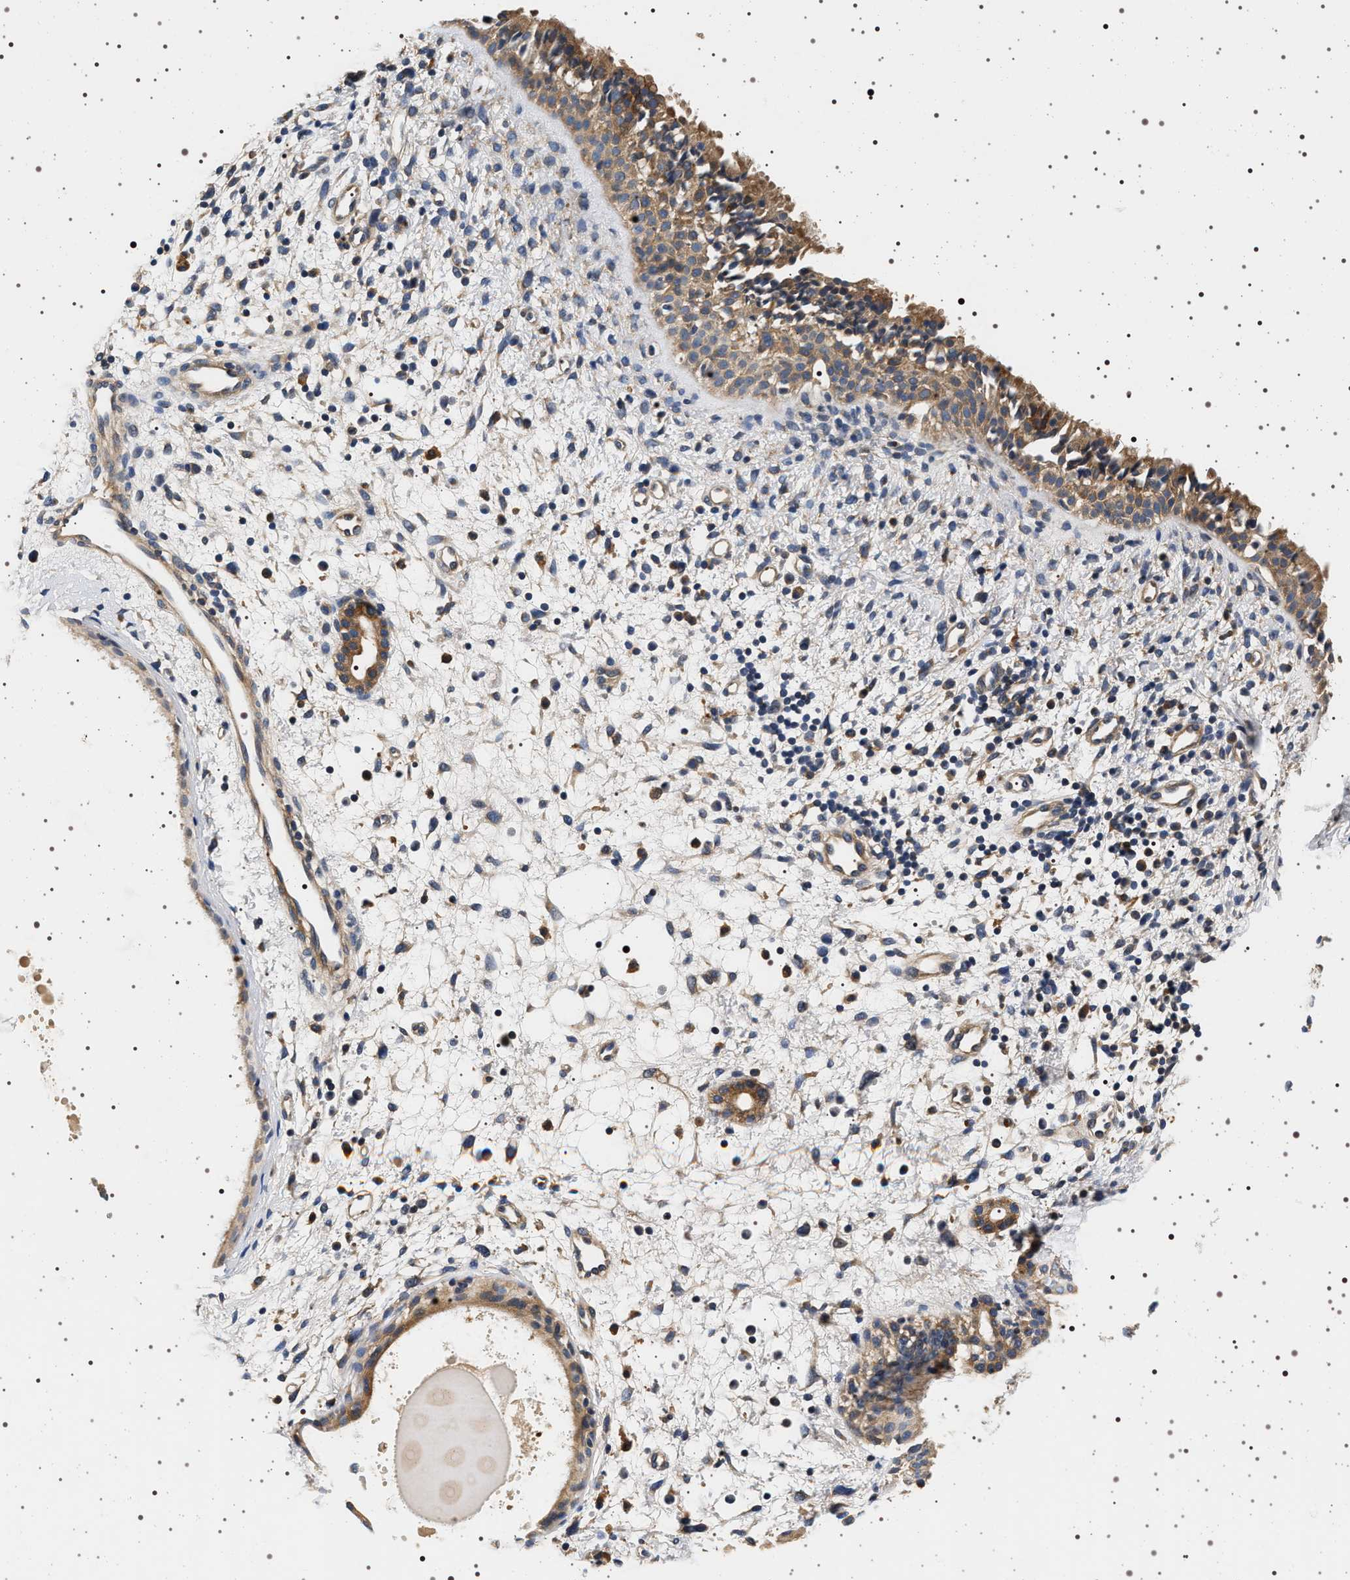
{"staining": {"intensity": "moderate", "quantity": ">75%", "location": "cytoplasmic/membranous"}, "tissue": "nasopharynx", "cell_type": "Respiratory epithelial cells", "image_type": "normal", "snomed": [{"axis": "morphology", "description": "Normal tissue, NOS"}, {"axis": "topography", "description": "Nasopharynx"}], "caption": "This photomicrograph exhibits IHC staining of unremarkable human nasopharynx, with medium moderate cytoplasmic/membranous staining in approximately >75% of respiratory epithelial cells.", "gene": "DCBLD2", "patient": {"sex": "male", "age": 22}}